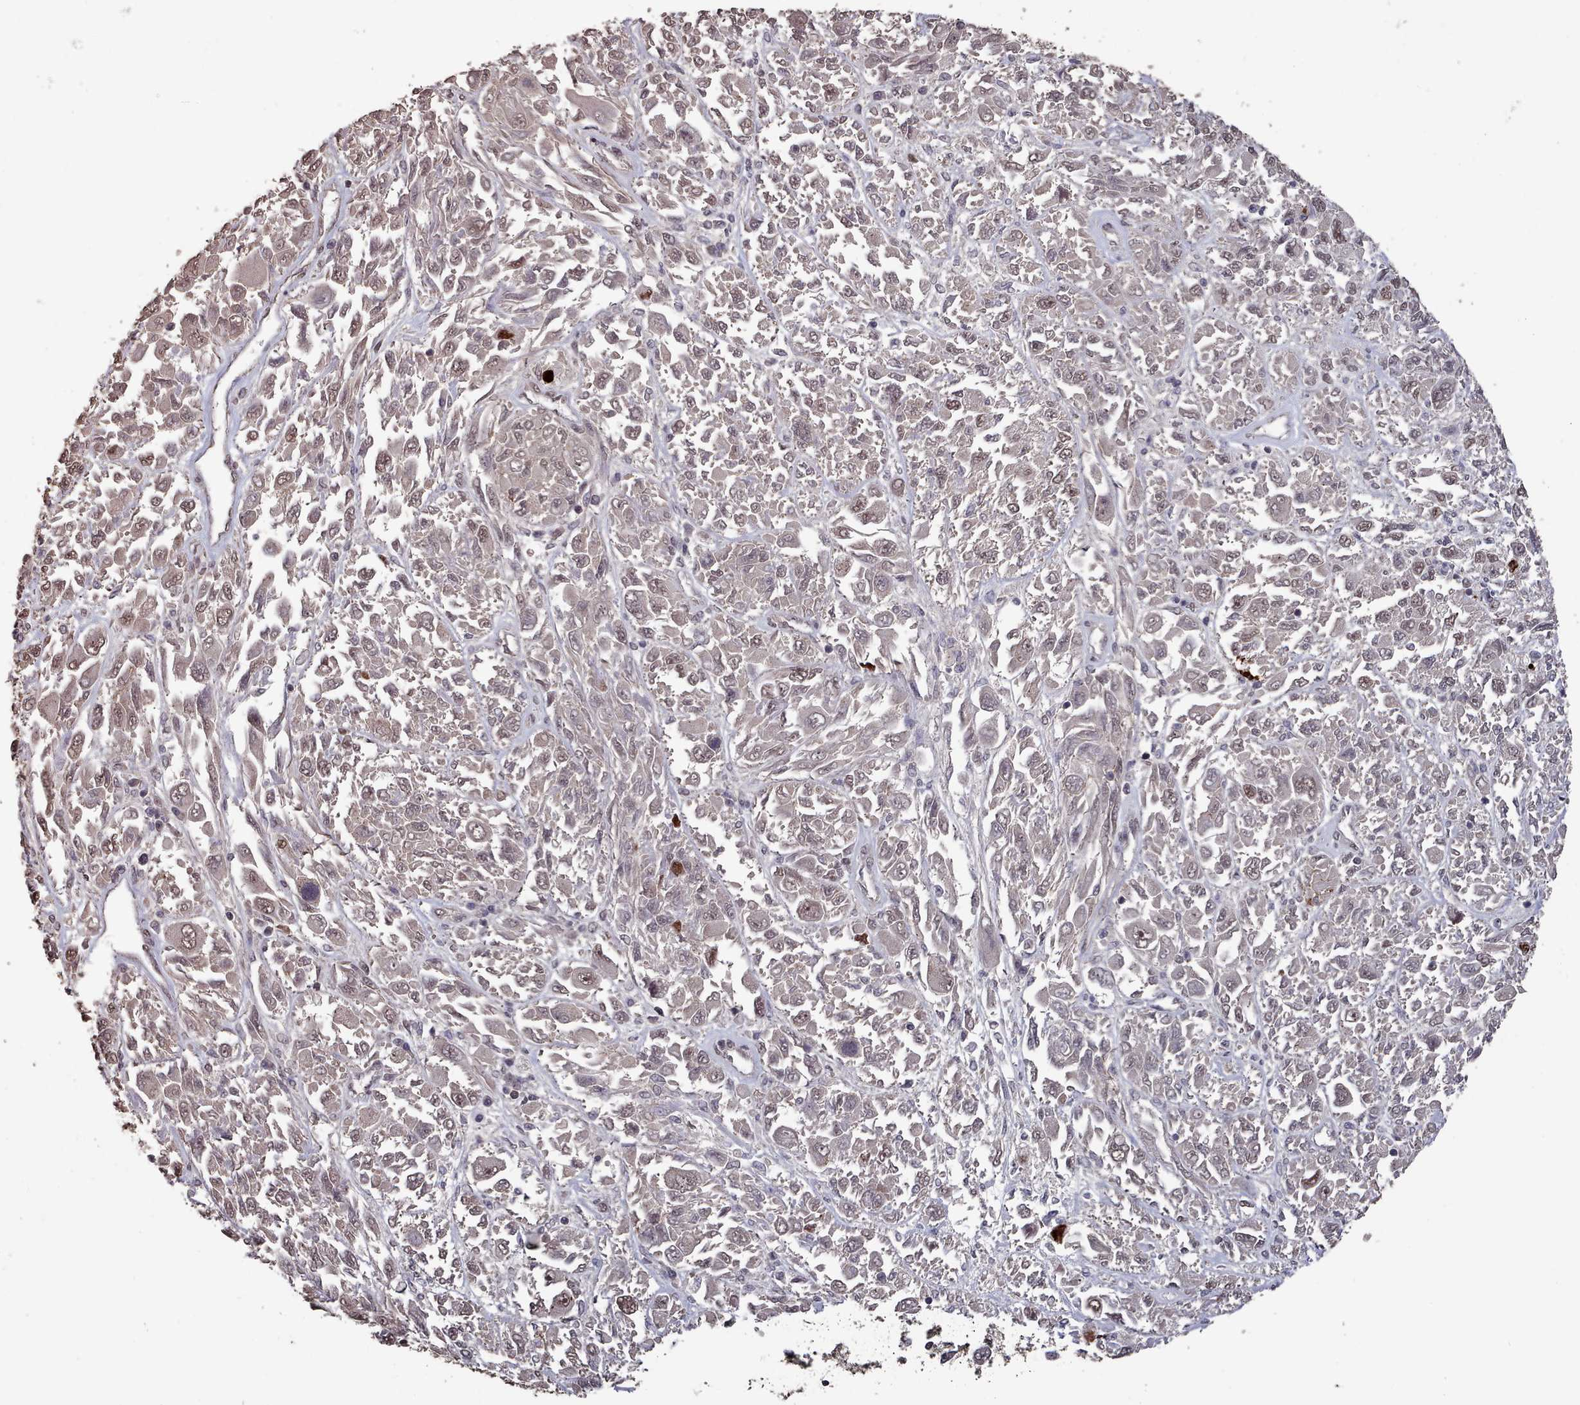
{"staining": {"intensity": "moderate", "quantity": "25%-75%", "location": "nuclear"}, "tissue": "melanoma", "cell_type": "Tumor cells", "image_type": "cancer", "snomed": [{"axis": "morphology", "description": "Malignant melanoma, NOS"}, {"axis": "topography", "description": "Skin"}], "caption": "Protein analysis of malignant melanoma tissue shows moderate nuclear positivity in about 25%-75% of tumor cells.", "gene": "PNRC2", "patient": {"sex": "female", "age": 91}}